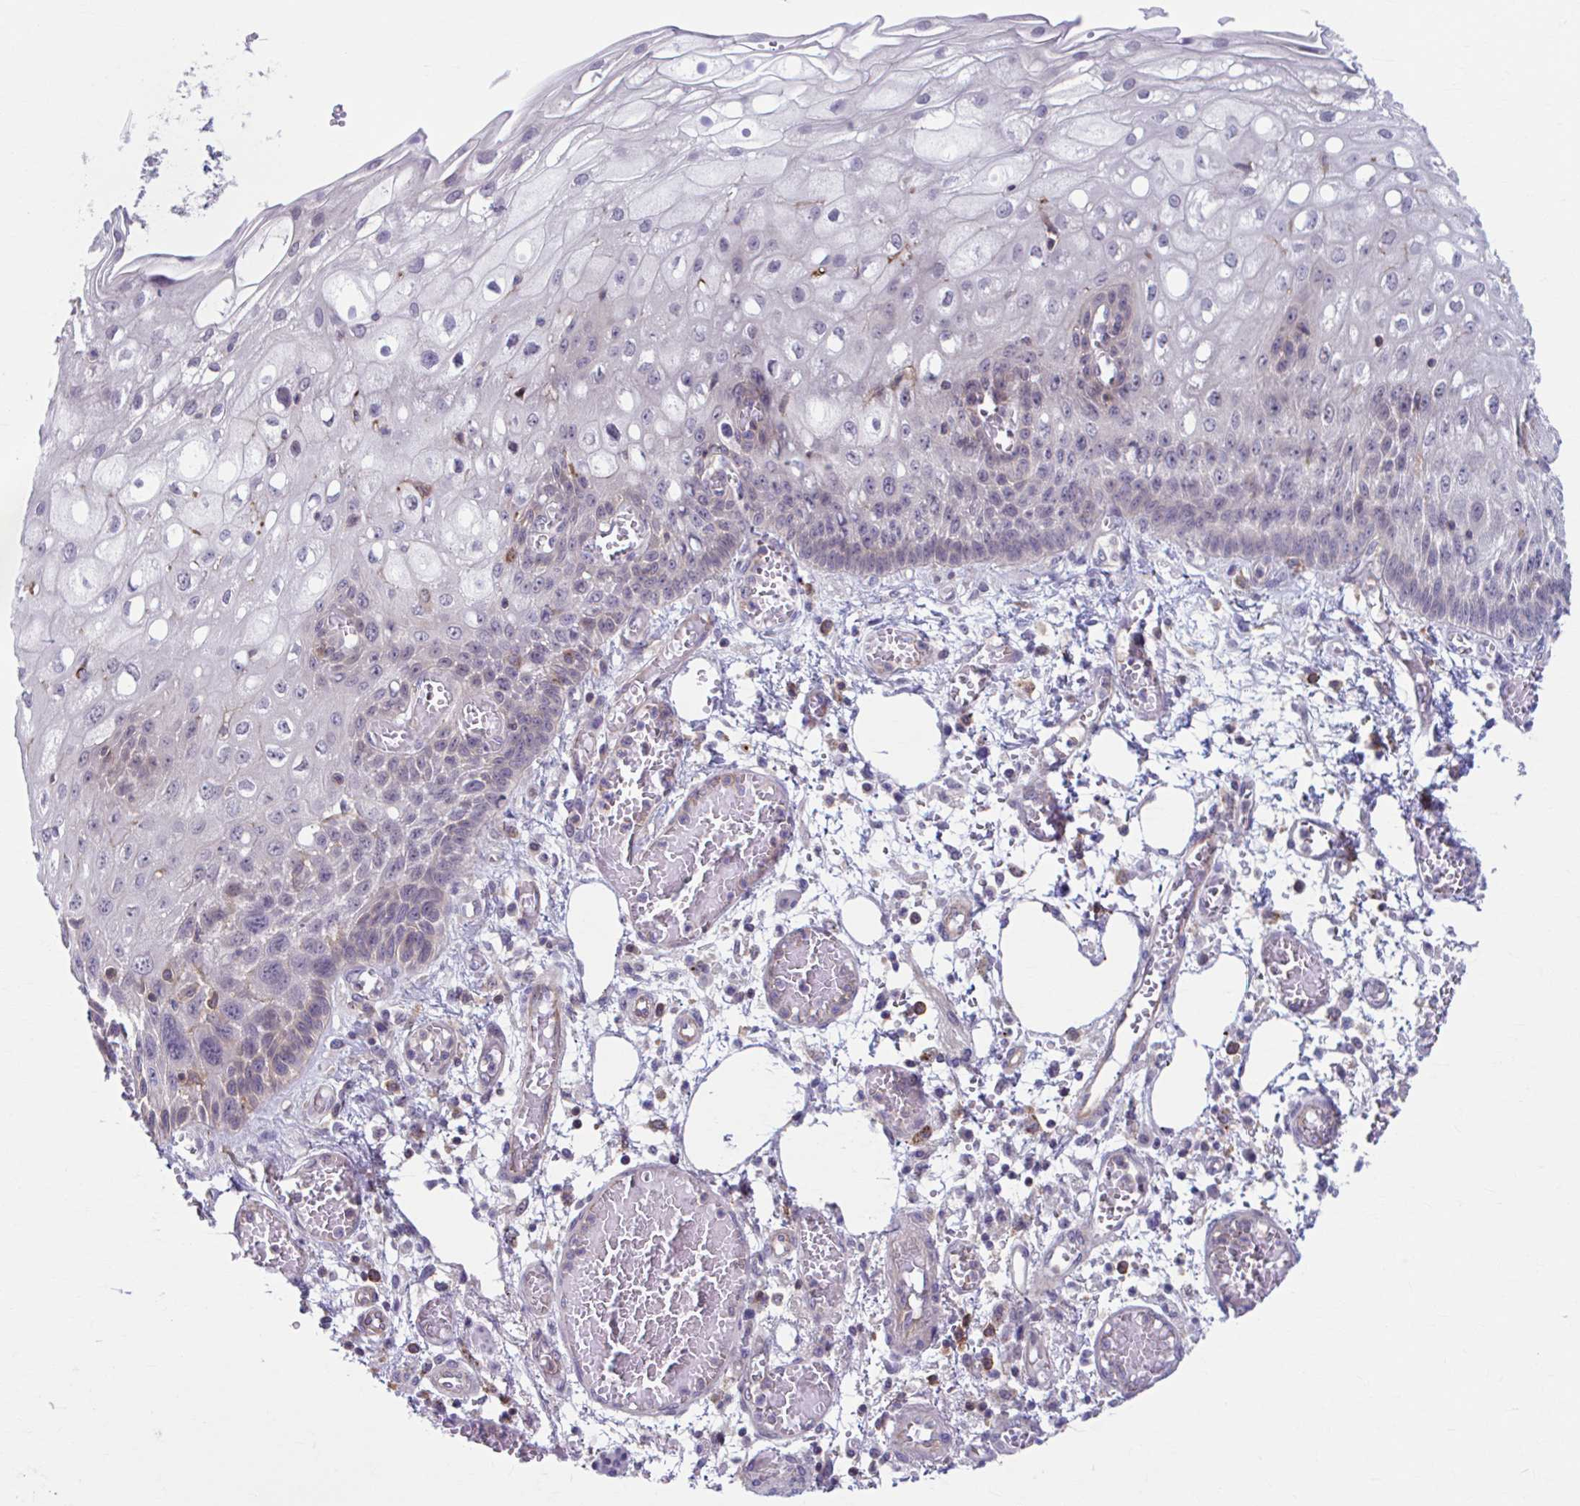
{"staining": {"intensity": "weak", "quantity": "<25%", "location": "nuclear"}, "tissue": "esophagus", "cell_type": "Squamous epithelial cells", "image_type": "normal", "snomed": [{"axis": "morphology", "description": "Normal tissue, NOS"}, {"axis": "morphology", "description": "Adenocarcinoma, NOS"}, {"axis": "topography", "description": "Esophagus"}], "caption": "The histopathology image displays no staining of squamous epithelial cells in benign esophagus.", "gene": "ADAT3", "patient": {"sex": "male", "age": 81}}